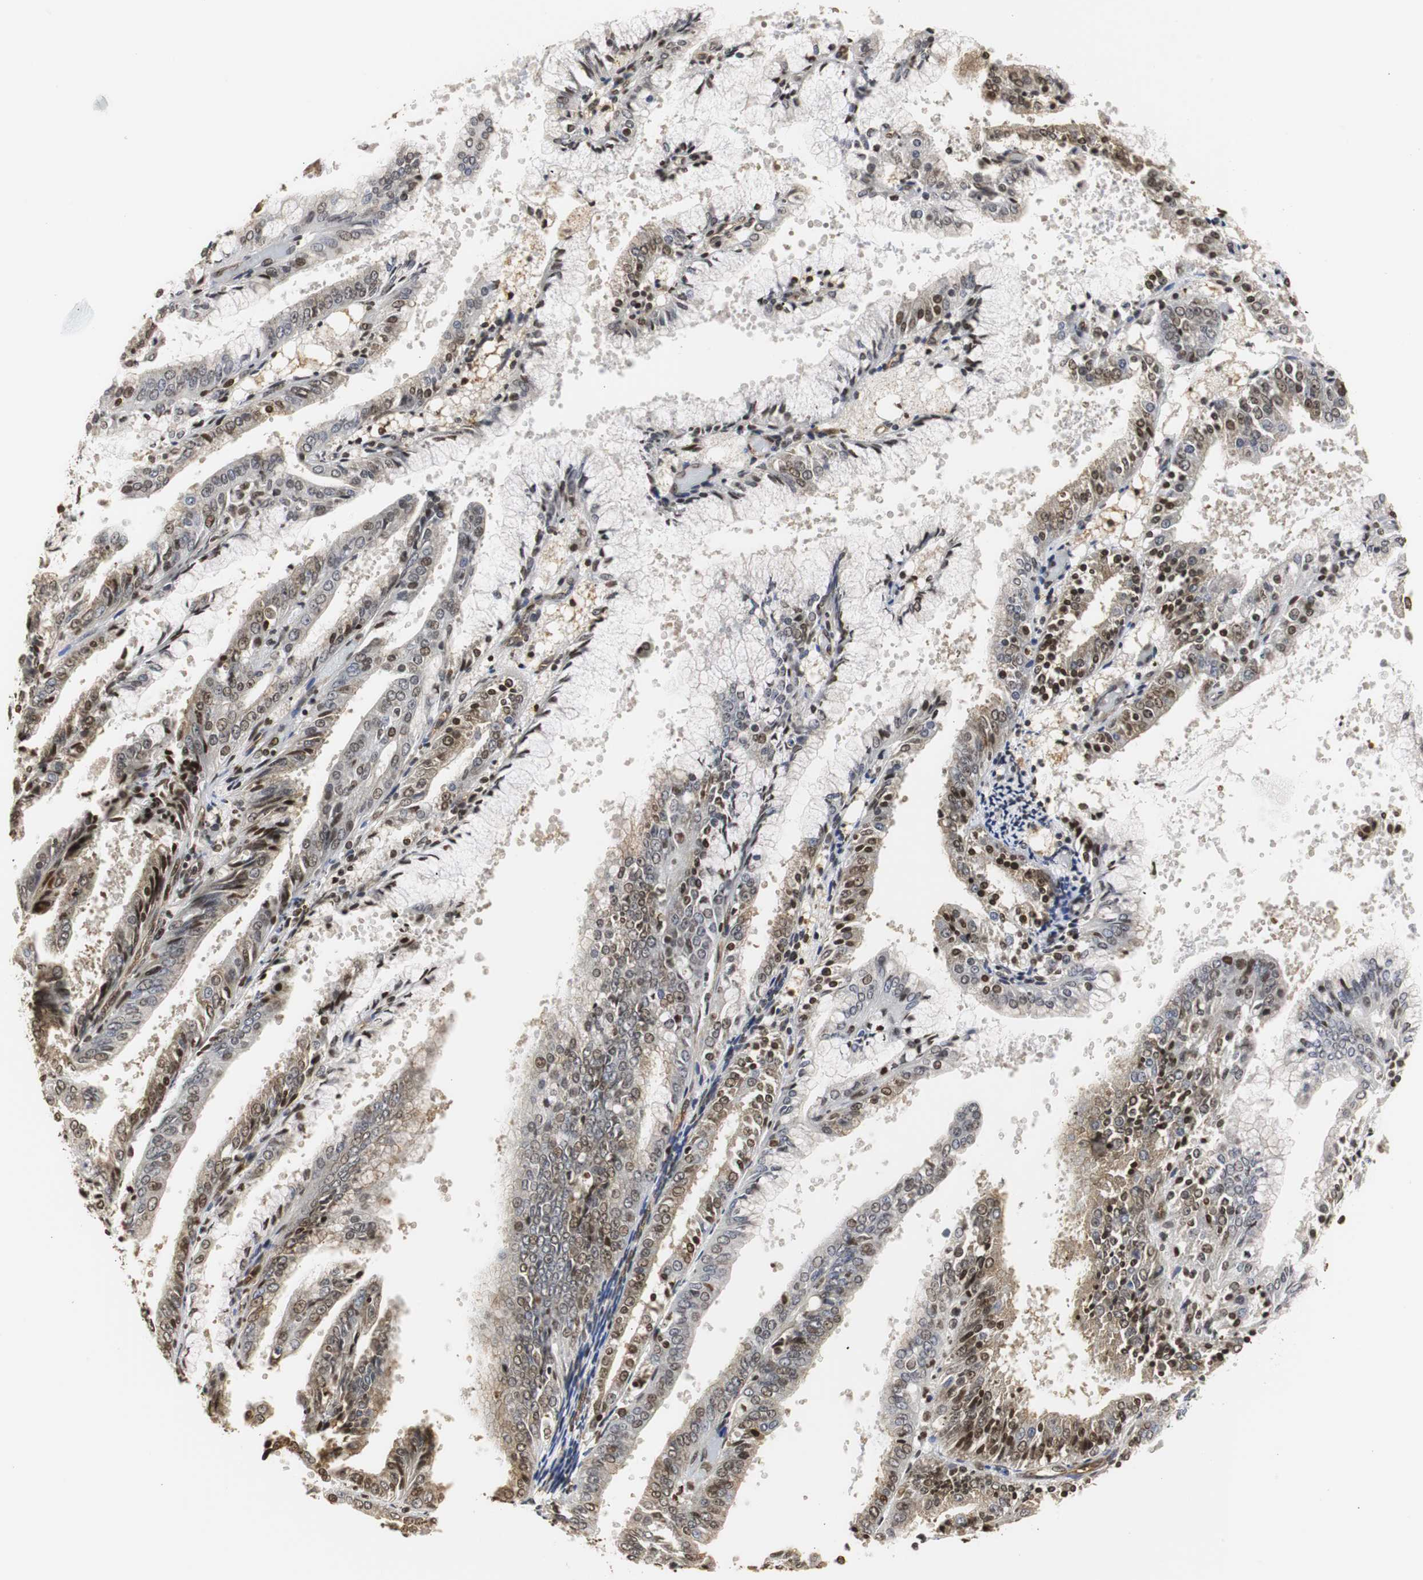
{"staining": {"intensity": "moderate", "quantity": "25%-75%", "location": "cytoplasmic/membranous,nuclear"}, "tissue": "endometrial cancer", "cell_type": "Tumor cells", "image_type": "cancer", "snomed": [{"axis": "morphology", "description": "Adenocarcinoma, NOS"}, {"axis": "topography", "description": "Endometrium"}], "caption": "Immunohistochemical staining of endometrial cancer displays medium levels of moderate cytoplasmic/membranous and nuclear protein staining in about 25%-75% of tumor cells.", "gene": "ZFC3H1", "patient": {"sex": "female", "age": 63}}